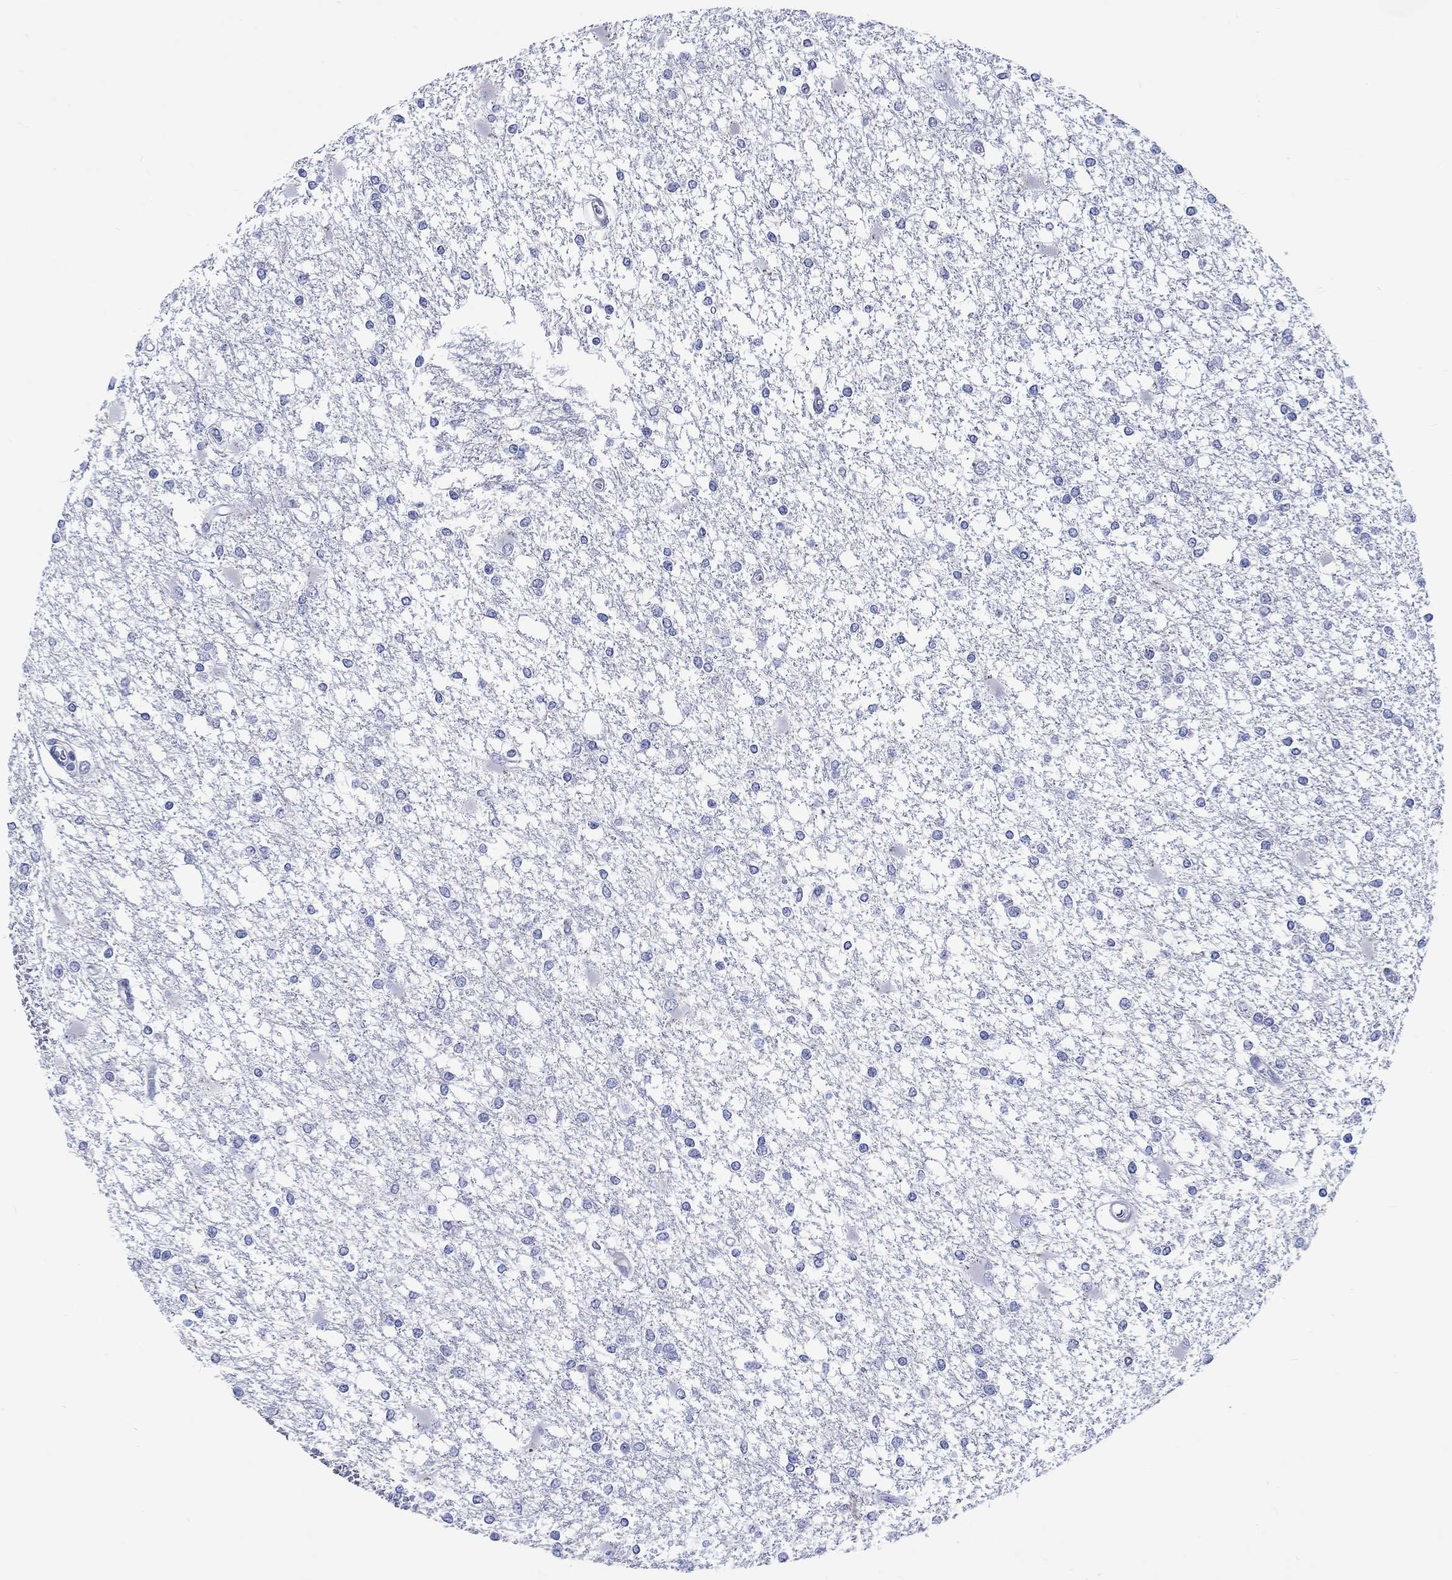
{"staining": {"intensity": "negative", "quantity": "none", "location": "none"}, "tissue": "glioma", "cell_type": "Tumor cells", "image_type": "cancer", "snomed": [{"axis": "morphology", "description": "Glioma, malignant, High grade"}, {"axis": "topography", "description": "Cerebral cortex"}], "caption": "Micrograph shows no protein positivity in tumor cells of malignant glioma (high-grade) tissue.", "gene": "CACNG3", "patient": {"sex": "male", "age": 79}}